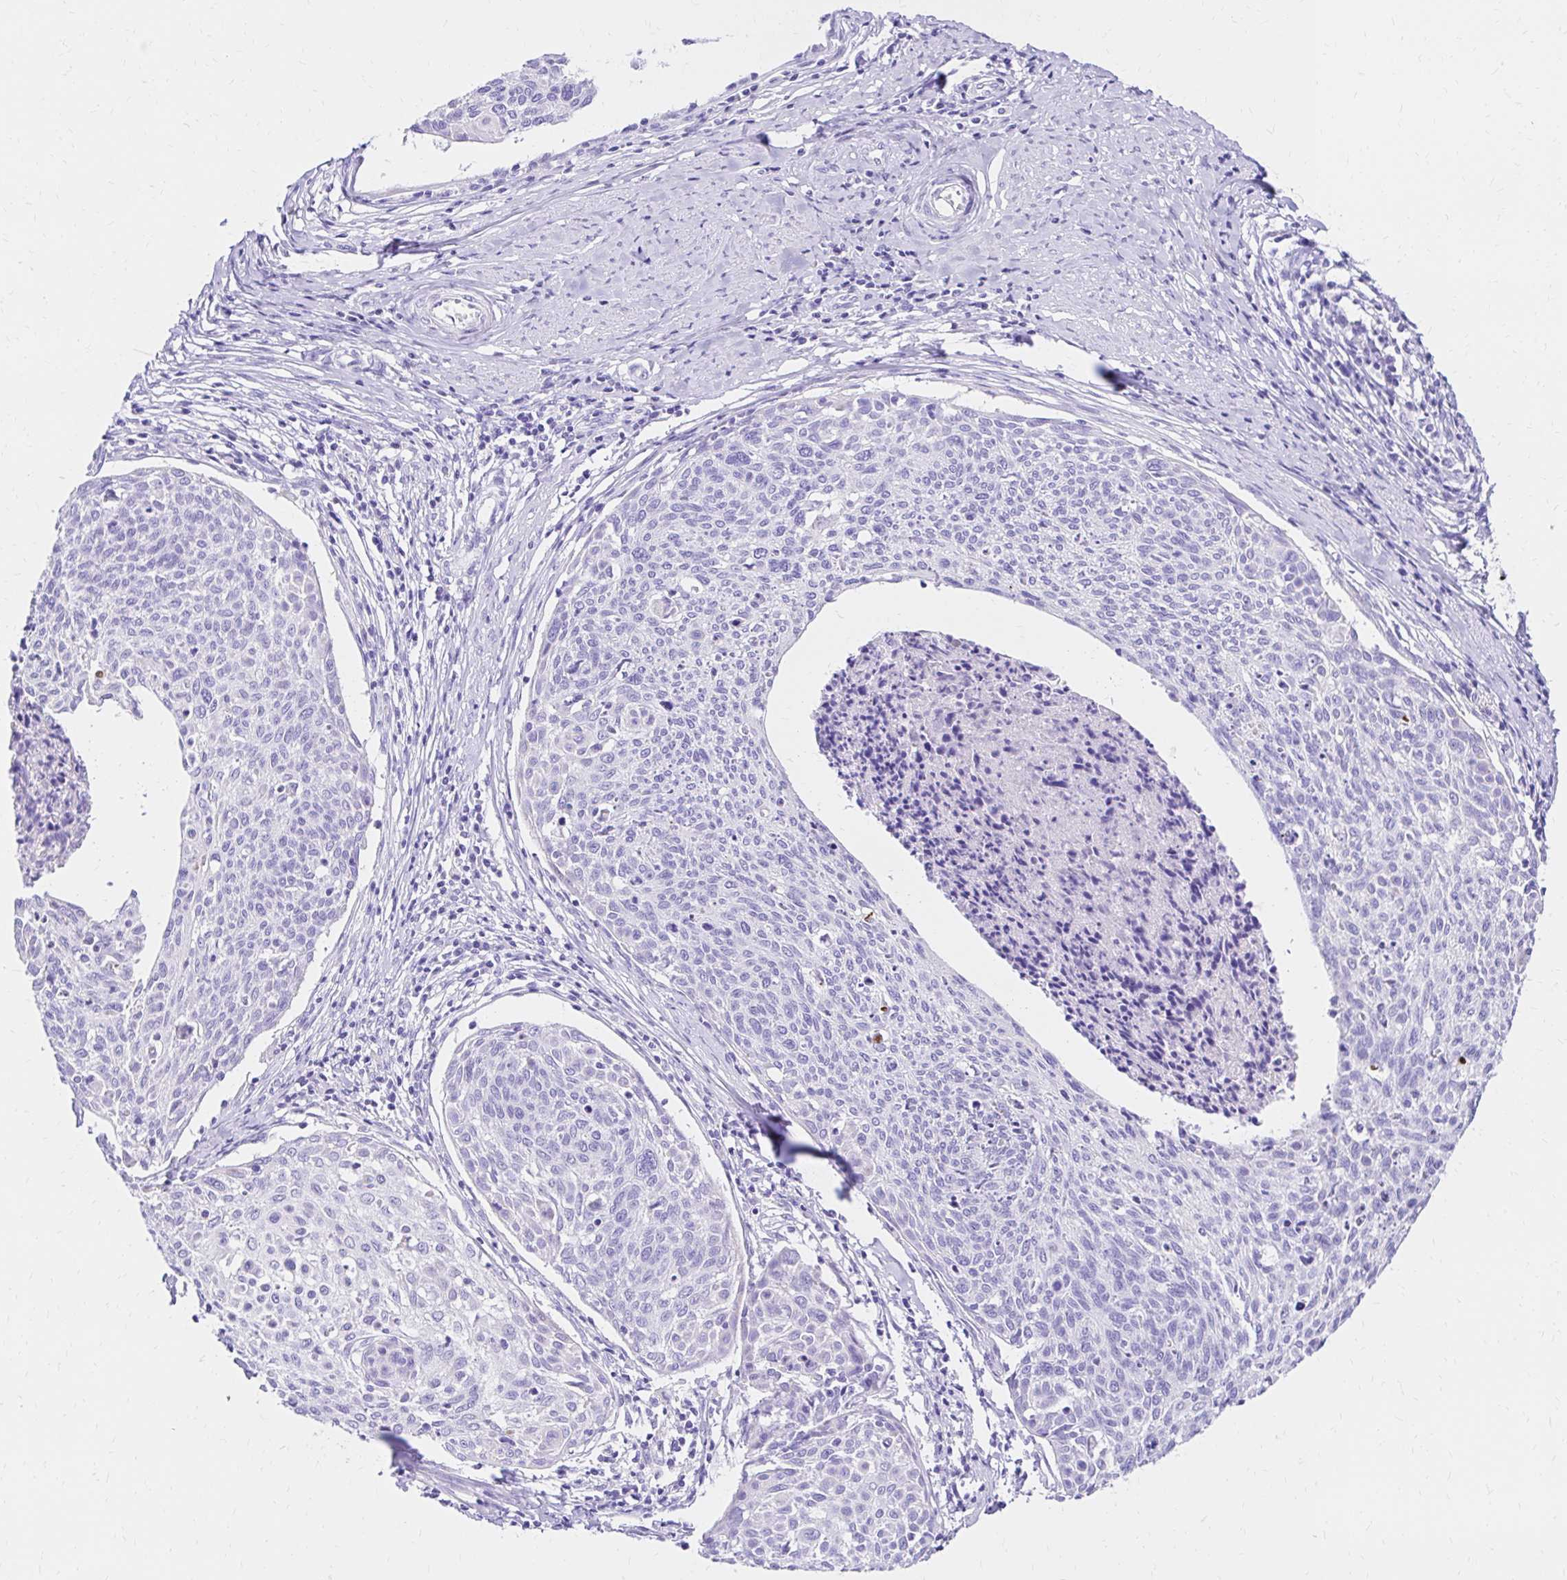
{"staining": {"intensity": "negative", "quantity": "none", "location": "none"}, "tissue": "cervical cancer", "cell_type": "Tumor cells", "image_type": "cancer", "snomed": [{"axis": "morphology", "description": "Squamous cell carcinoma, NOS"}, {"axis": "topography", "description": "Cervix"}], "caption": "Immunohistochemical staining of human cervical cancer (squamous cell carcinoma) demonstrates no significant positivity in tumor cells. The staining was performed using DAB to visualize the protein expression in brown, while the nuclei were stained in blue with hematoxylin (Magnification: 20x).", "gene": "S100G", "patient": {"sex": "female", "age": 49}}